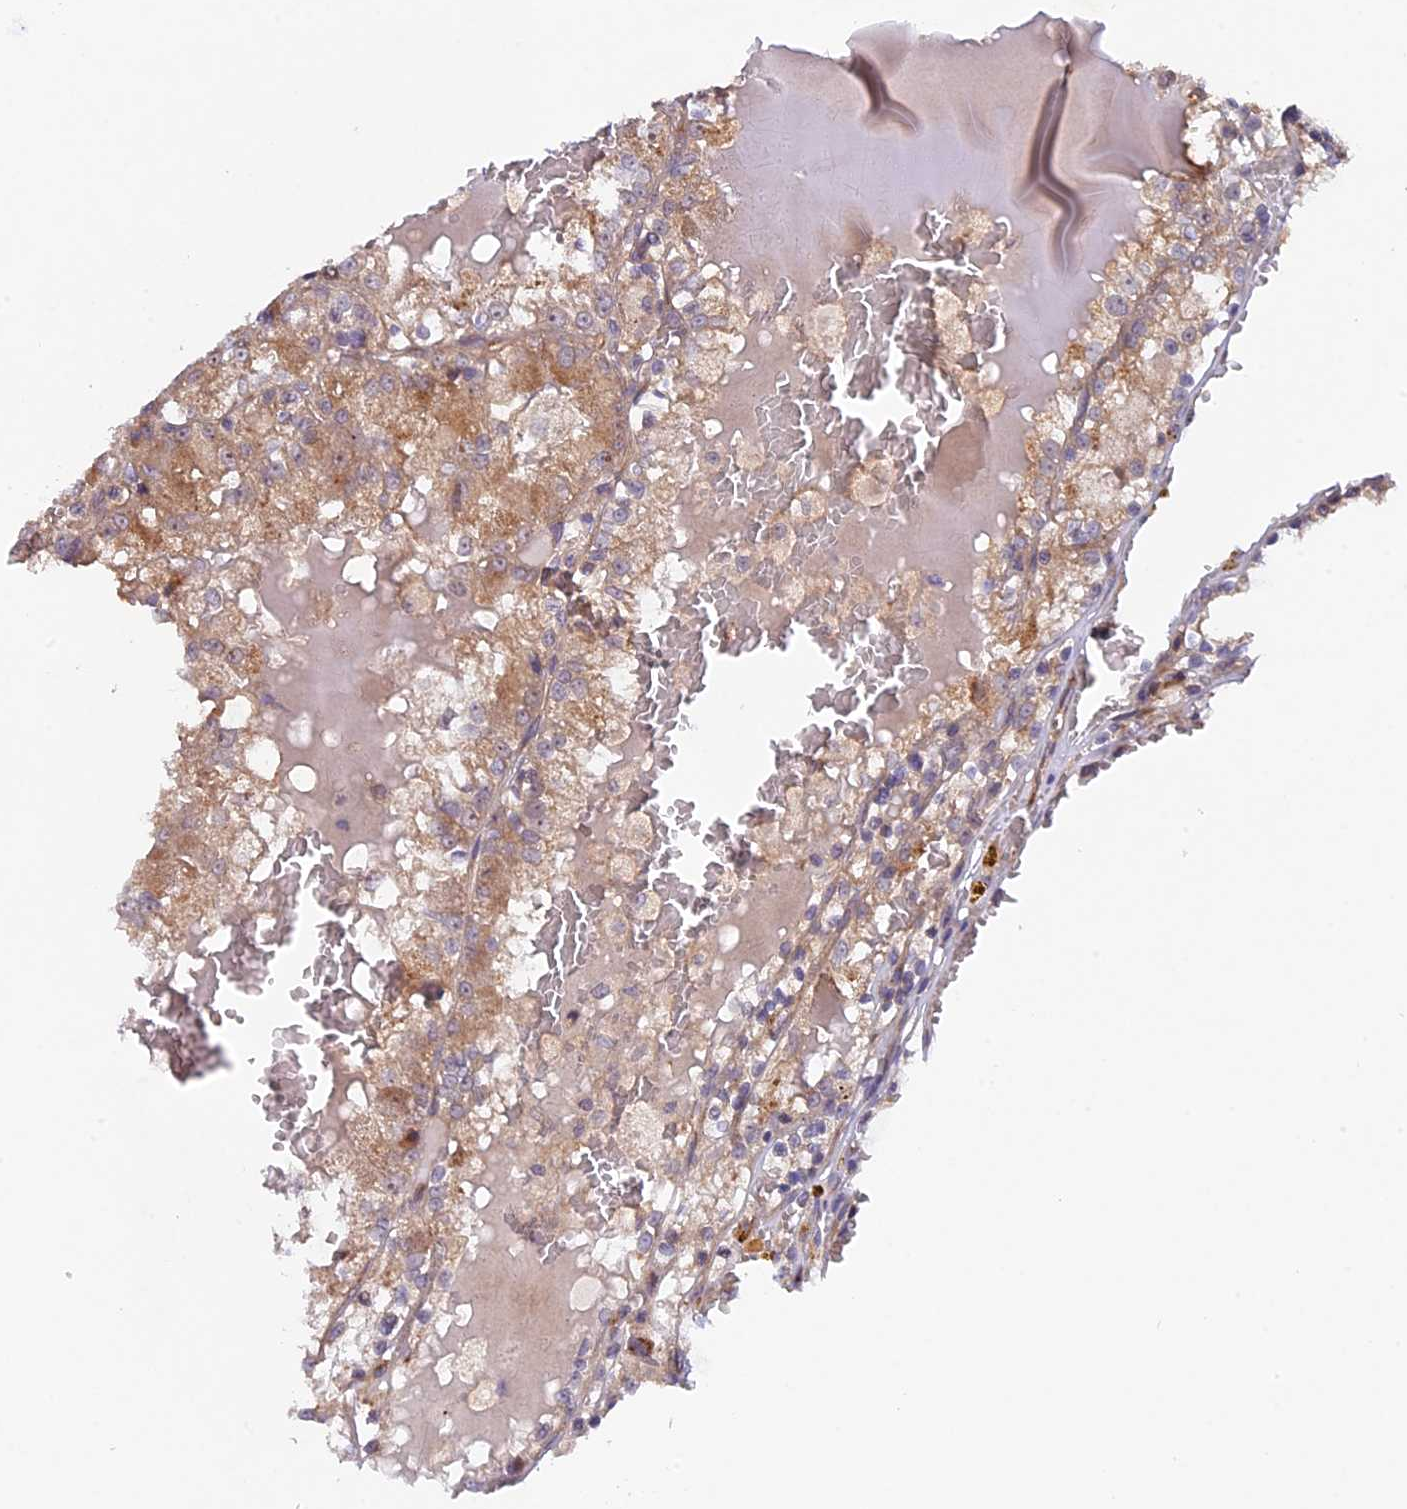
{"staining": {"intensity": "moderate", "quantity": ">75%", "location": "cytoplasmic/membranous"}, "tissue": "renal cancer", "cell_type": "Tumor cells", "image_type": "cancer", "snomed": [{"axis": "morphology", "description": "Adenocarcinoma, NOS"}, {"axis": "topography", "description": "Kidney"}], "caption": "Moderate cytoplasmic/membranous positivity for a protein is seen in approximately >75% of tumor cells of adenocarcinoma (renal) using immunohistochemistry (IHC).", "gene": "FERMT1", "patient": {"sex": "female", "age": 56}}